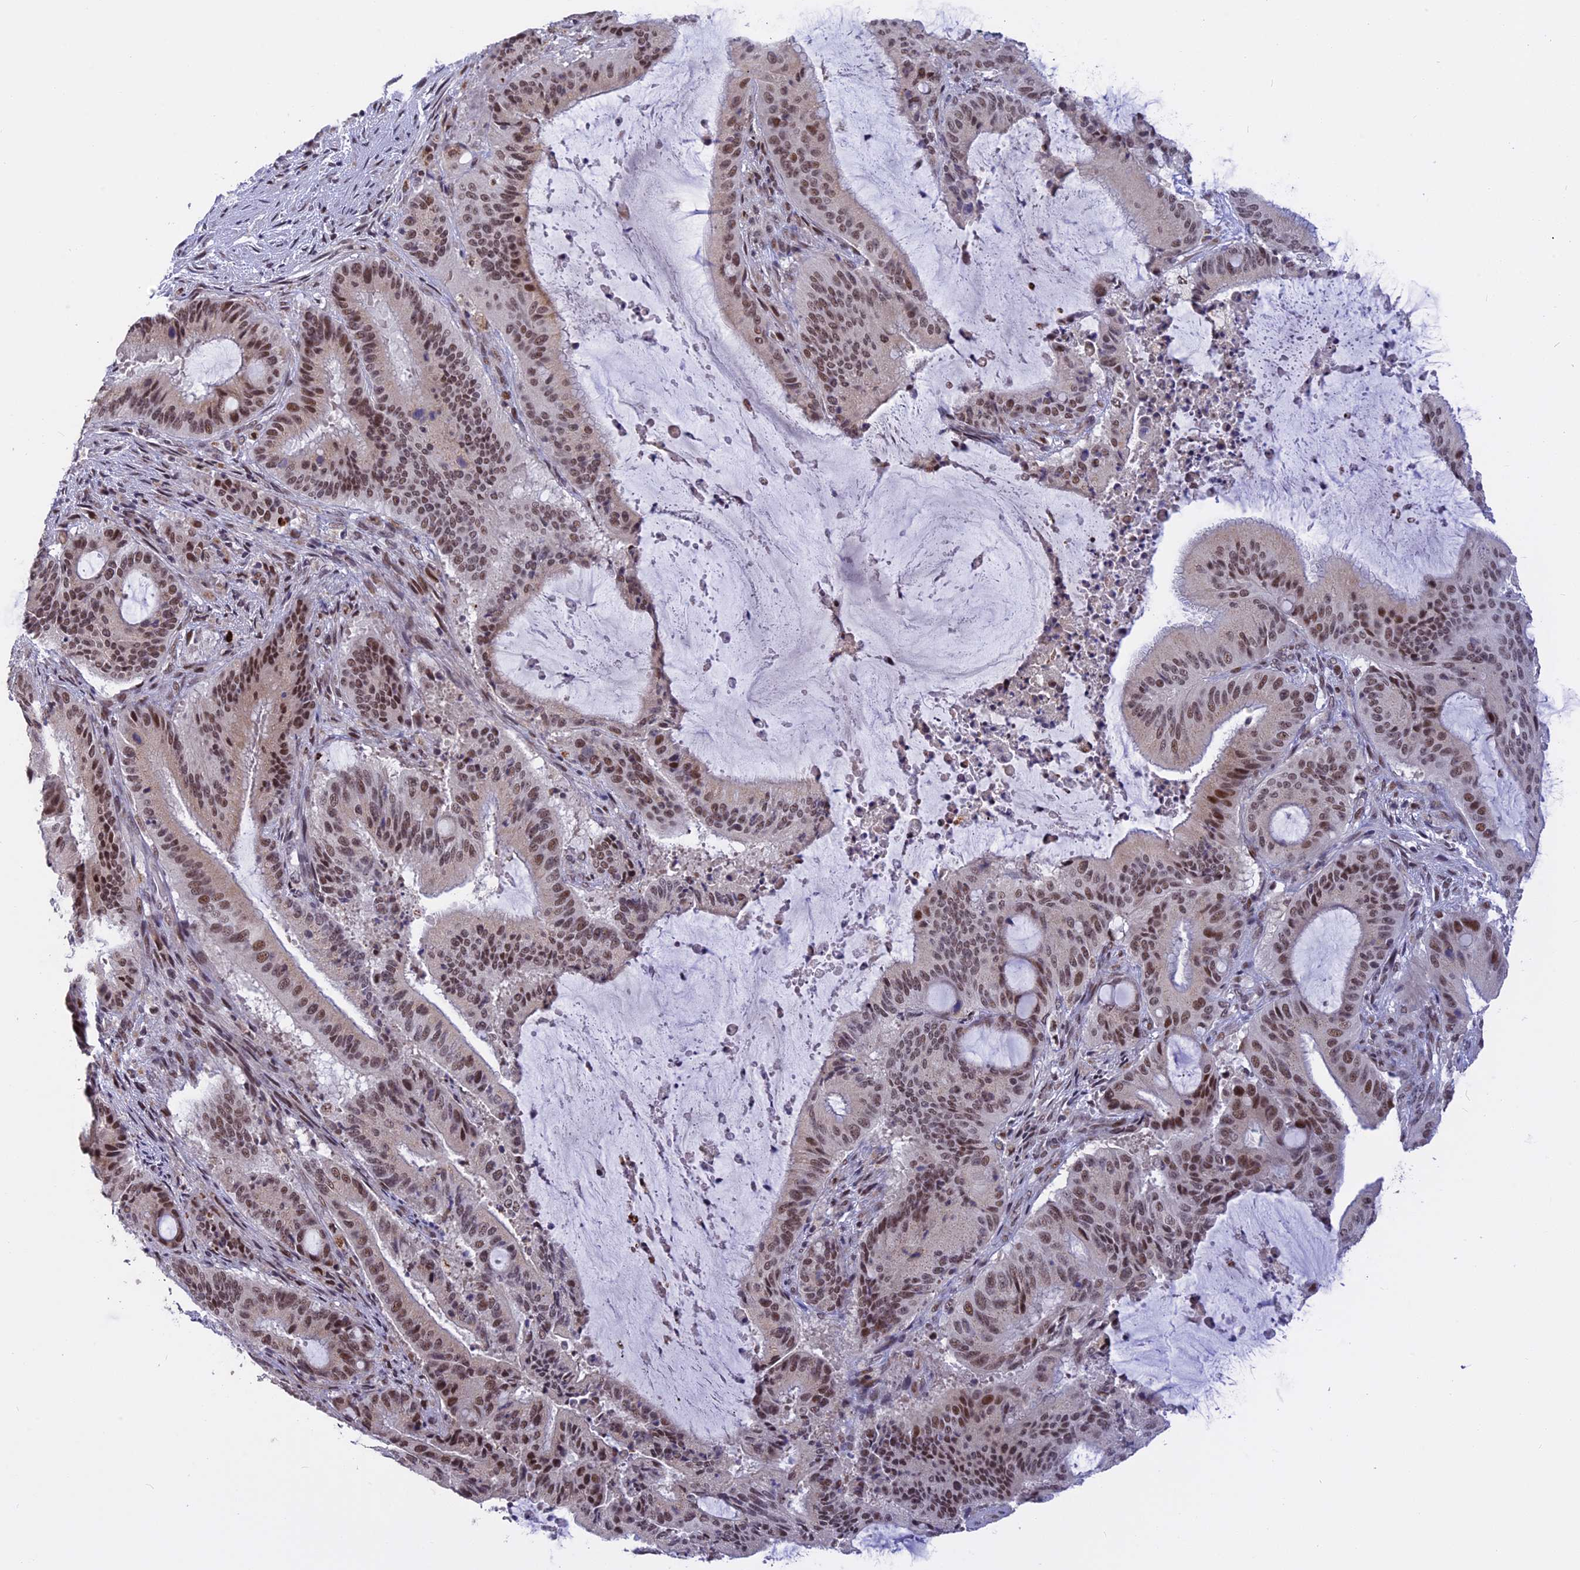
{"staining": {"intensity": "moderate", "quantity": ">75%", "location": "nuclear"}, "tissue": "liver cancer", "cell_type": "Tumor cells", "image_type": "cancer", "snomed": [{"axis": "morphology", "description": "Normal tissue, NOS"}, {"axis": "morphology", "description": "Cholangiocarcinoma"}, {"axis": "topography", "description": "Liver"}, {"axis": "topography", "description": "Peripheral nerve tissue"}], "caption": "Liver cancer (cholangiocarcinoma) stained for a protein displays moderate nuclear positivity in tumor cells.", "gene": "POLR2C", "patient": {"sex": "female", "age": 73}}